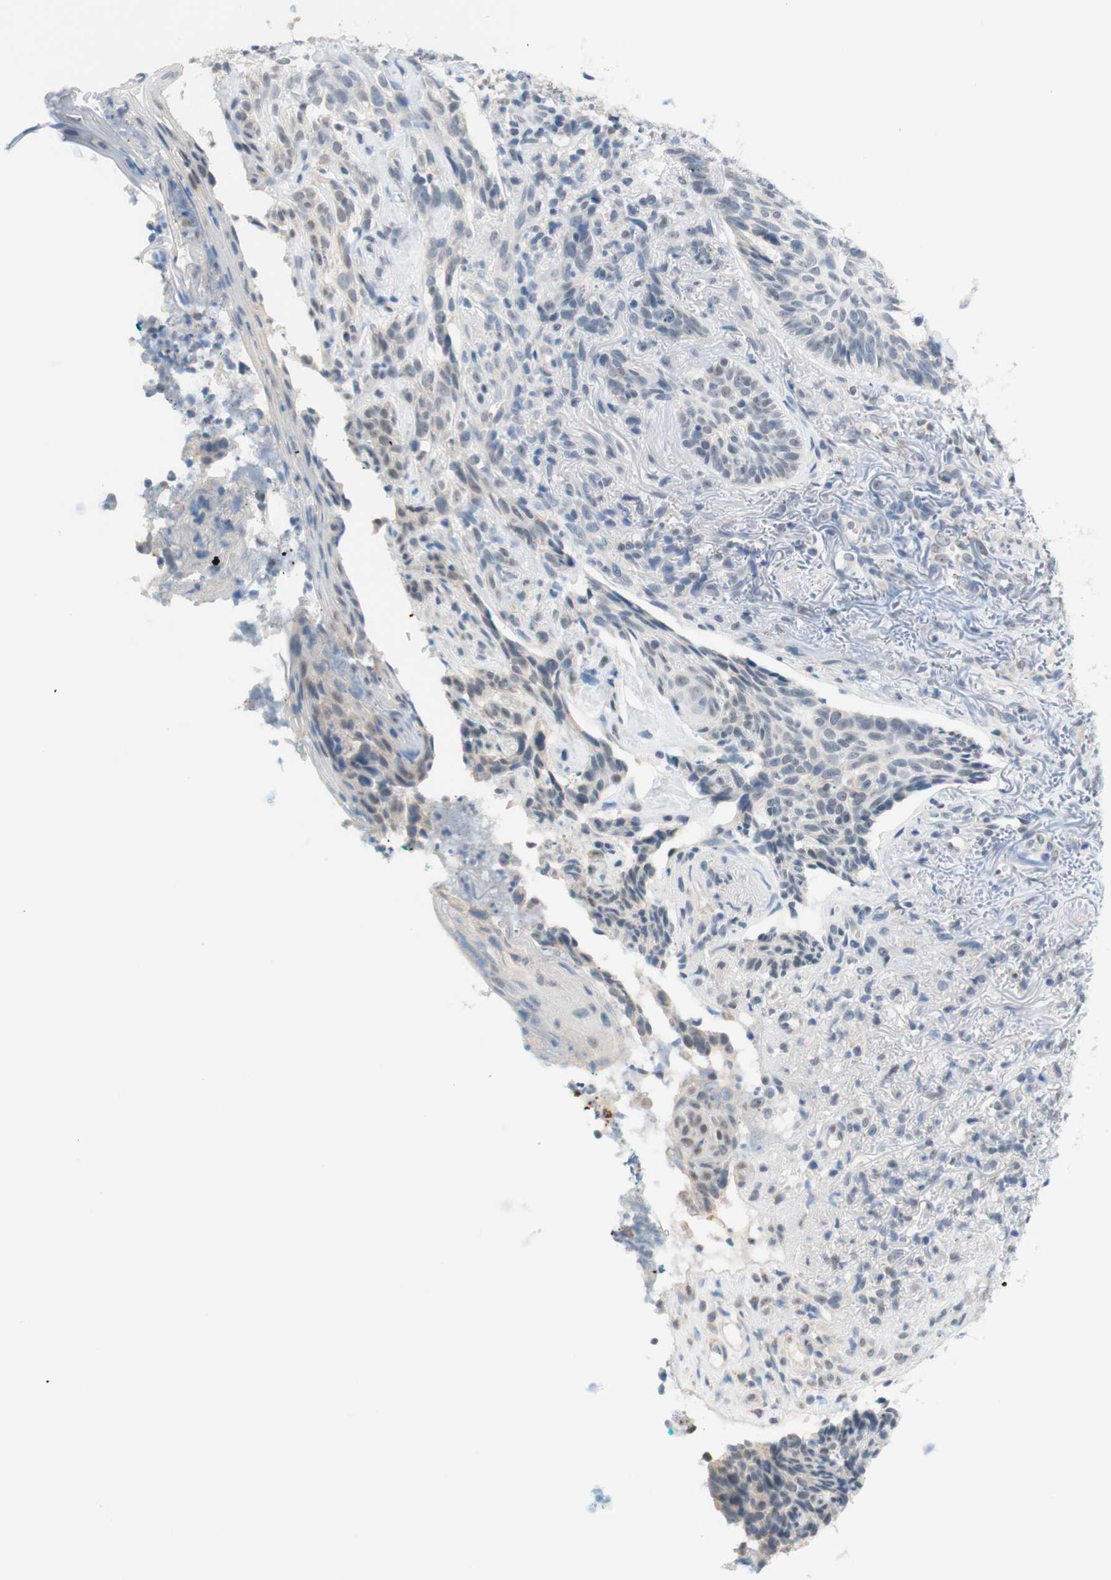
{"staining": {"intensity": "weak", "quantity": "<25%", "location": "cytoplasmic/membranous"}, "tissue": "skin cancer", "cell_type": "Tumor cells", "image_type": "cancer", "snomed": [{"axis": "morphology", "description": "Basal cell carcinoma"}, {"axis": "topography", "description": "Skin"}], "caption": "Immunohistochemistry (IHC) micrograph of neoplastic tissue: skin basal cell carcinoma stained with DAB (3,3'-diaminobenzidine) displays no significant protein expression in tumor cells.", "gene": "JPH1", "patient": {"sex": "male", "age": 43}}